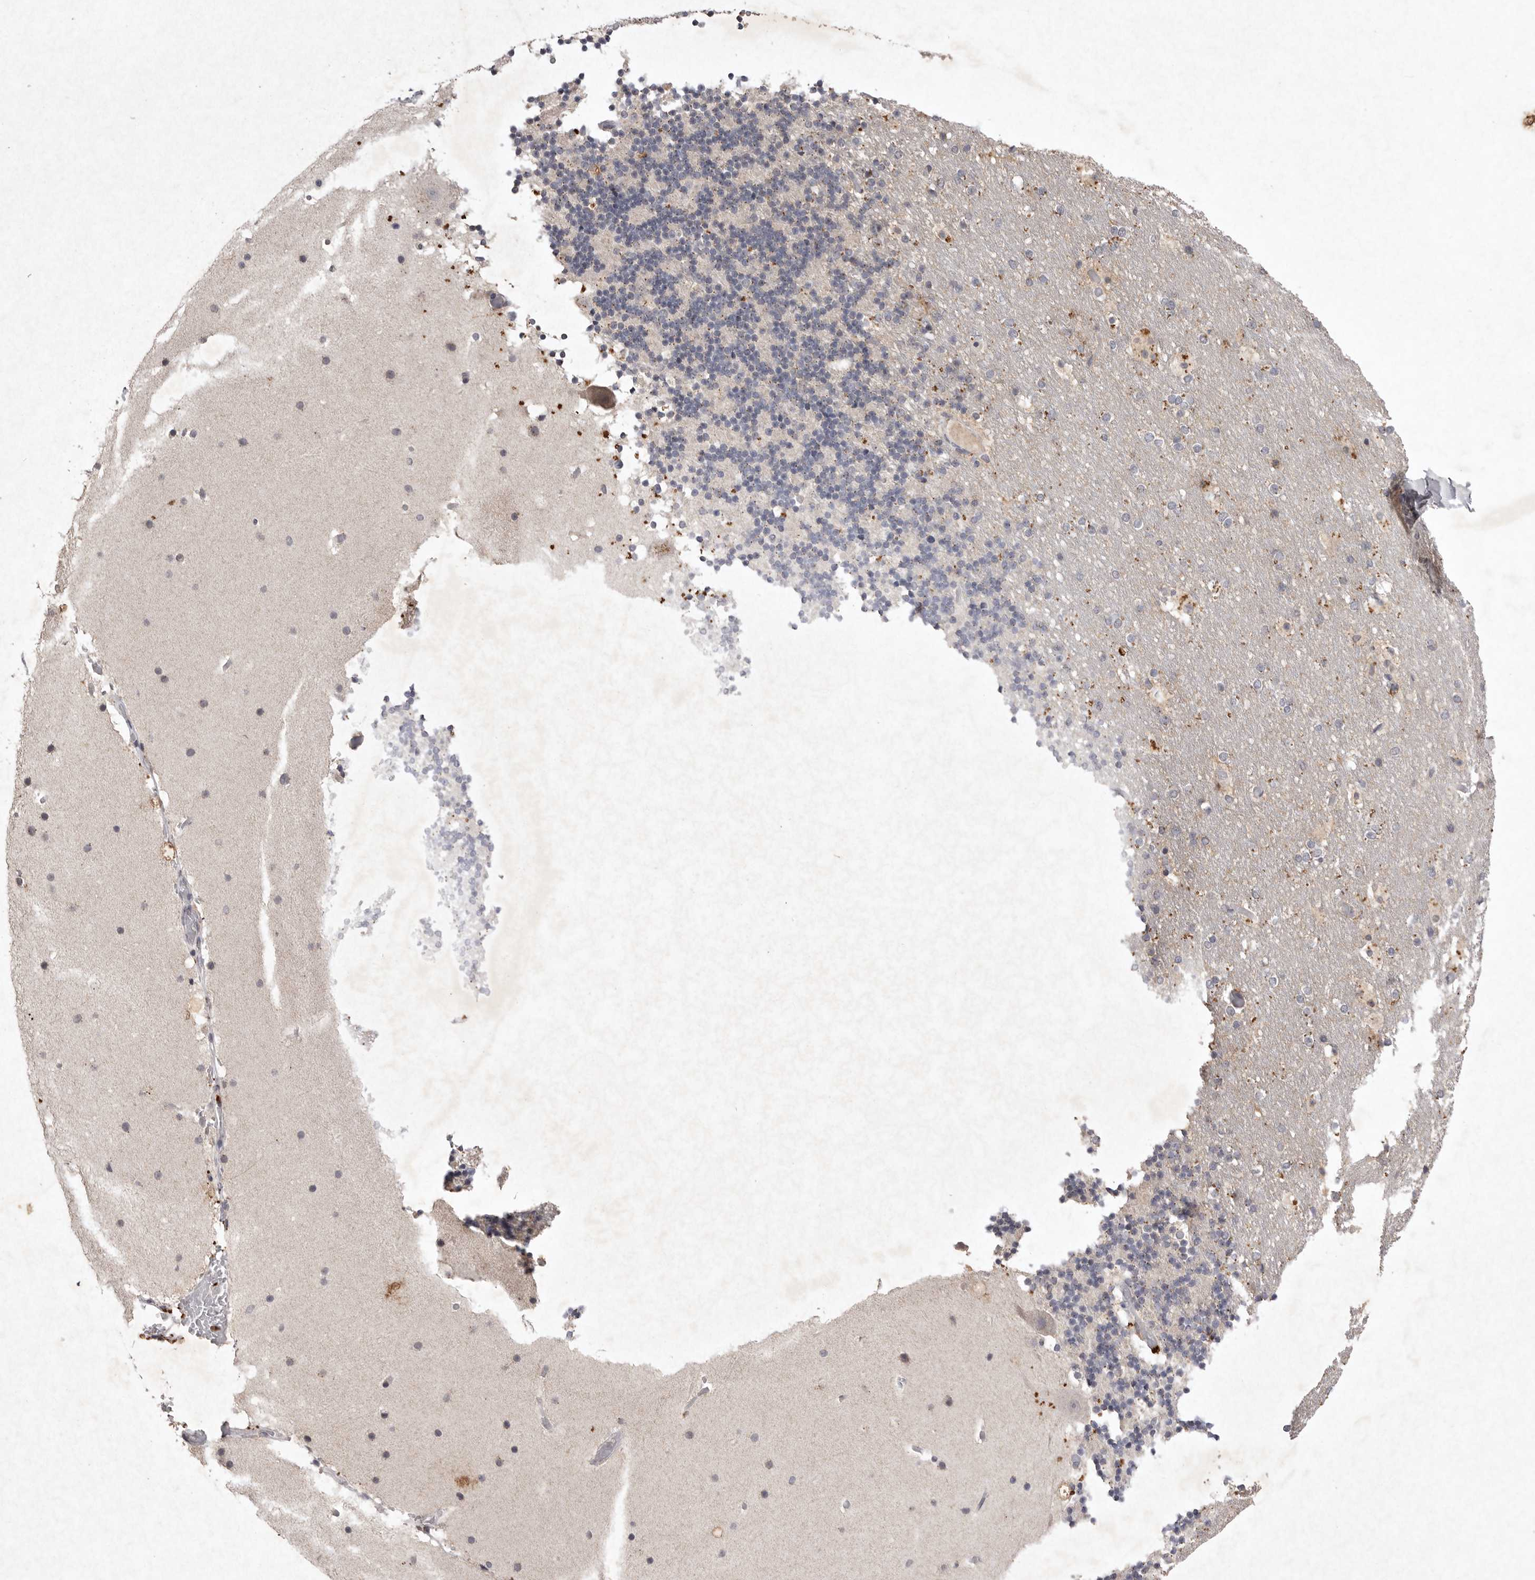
{"staining": {"intensity": "negative", "quantity": "none", "location": "none"}, "tissue": "cerebellum", "cell_type": "Cells in granular layer", "image_type": "normal", "snomed": [{"axis": "morphology", "description": "Normal tissue, NOS"}, {"axis": "topography", "description": "Cerebellum"}], "caption": "There is no significant expression in cells in granular layer of cerebellum. (DAB (3,3'-diaminobenzidine) IHC with hematoxylin counter stain).", "gene": "APLNR", "patient": {"sex": "male", "age": 57}}